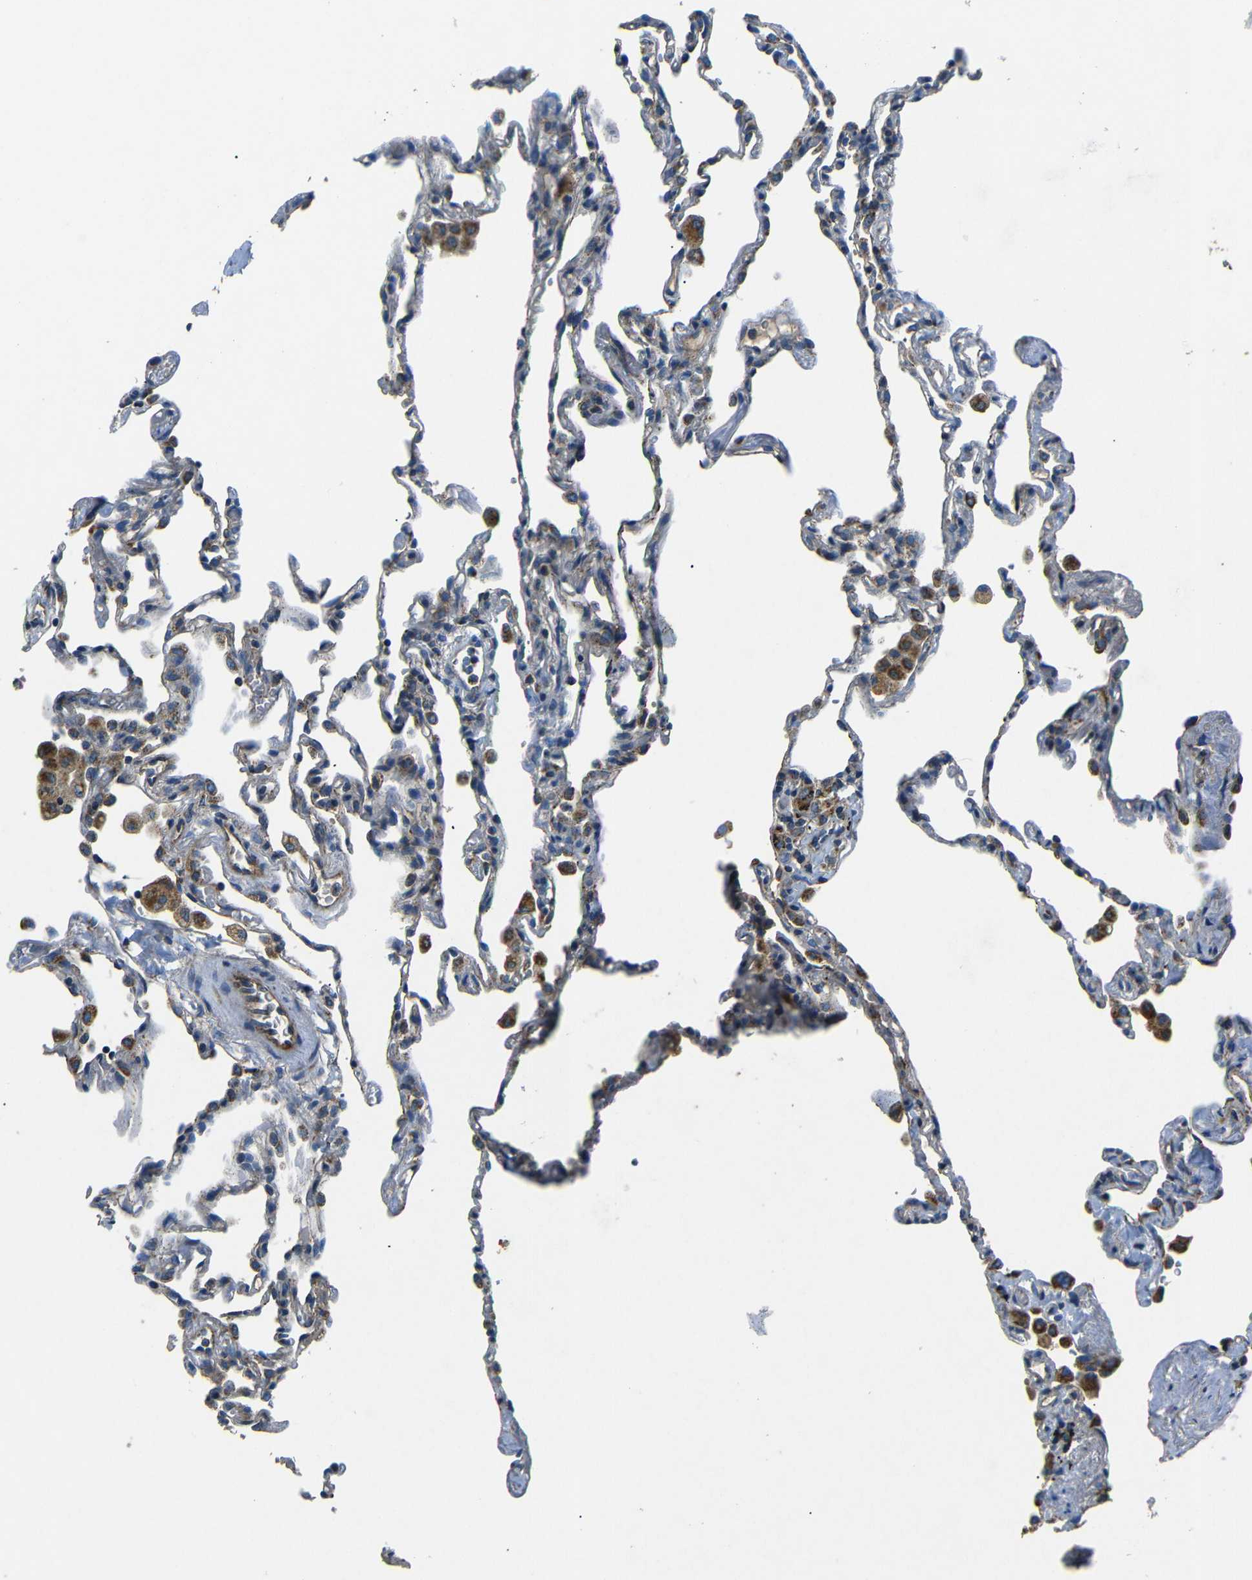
{"staining": {"intensity": "moderate", "quantity": "<25%", "location": "cytoplasmic/membranous"}, "tissue": "lung", "cell_type": "Alveolar cells", "image_type": "normal", "snomed": [{"axis": "morphology", "description": "Normal tissue, NOS"}, {"axis": "topography", "description": "Lung"}], "caption": "This histopathology image demonstrates IHC staining of benign lung, with low moderate cytoplasmic/membranous expression in about <25% of alveolar cells.", "gene": "NETO2", "patient": {"sex": "male", "age": 59}}